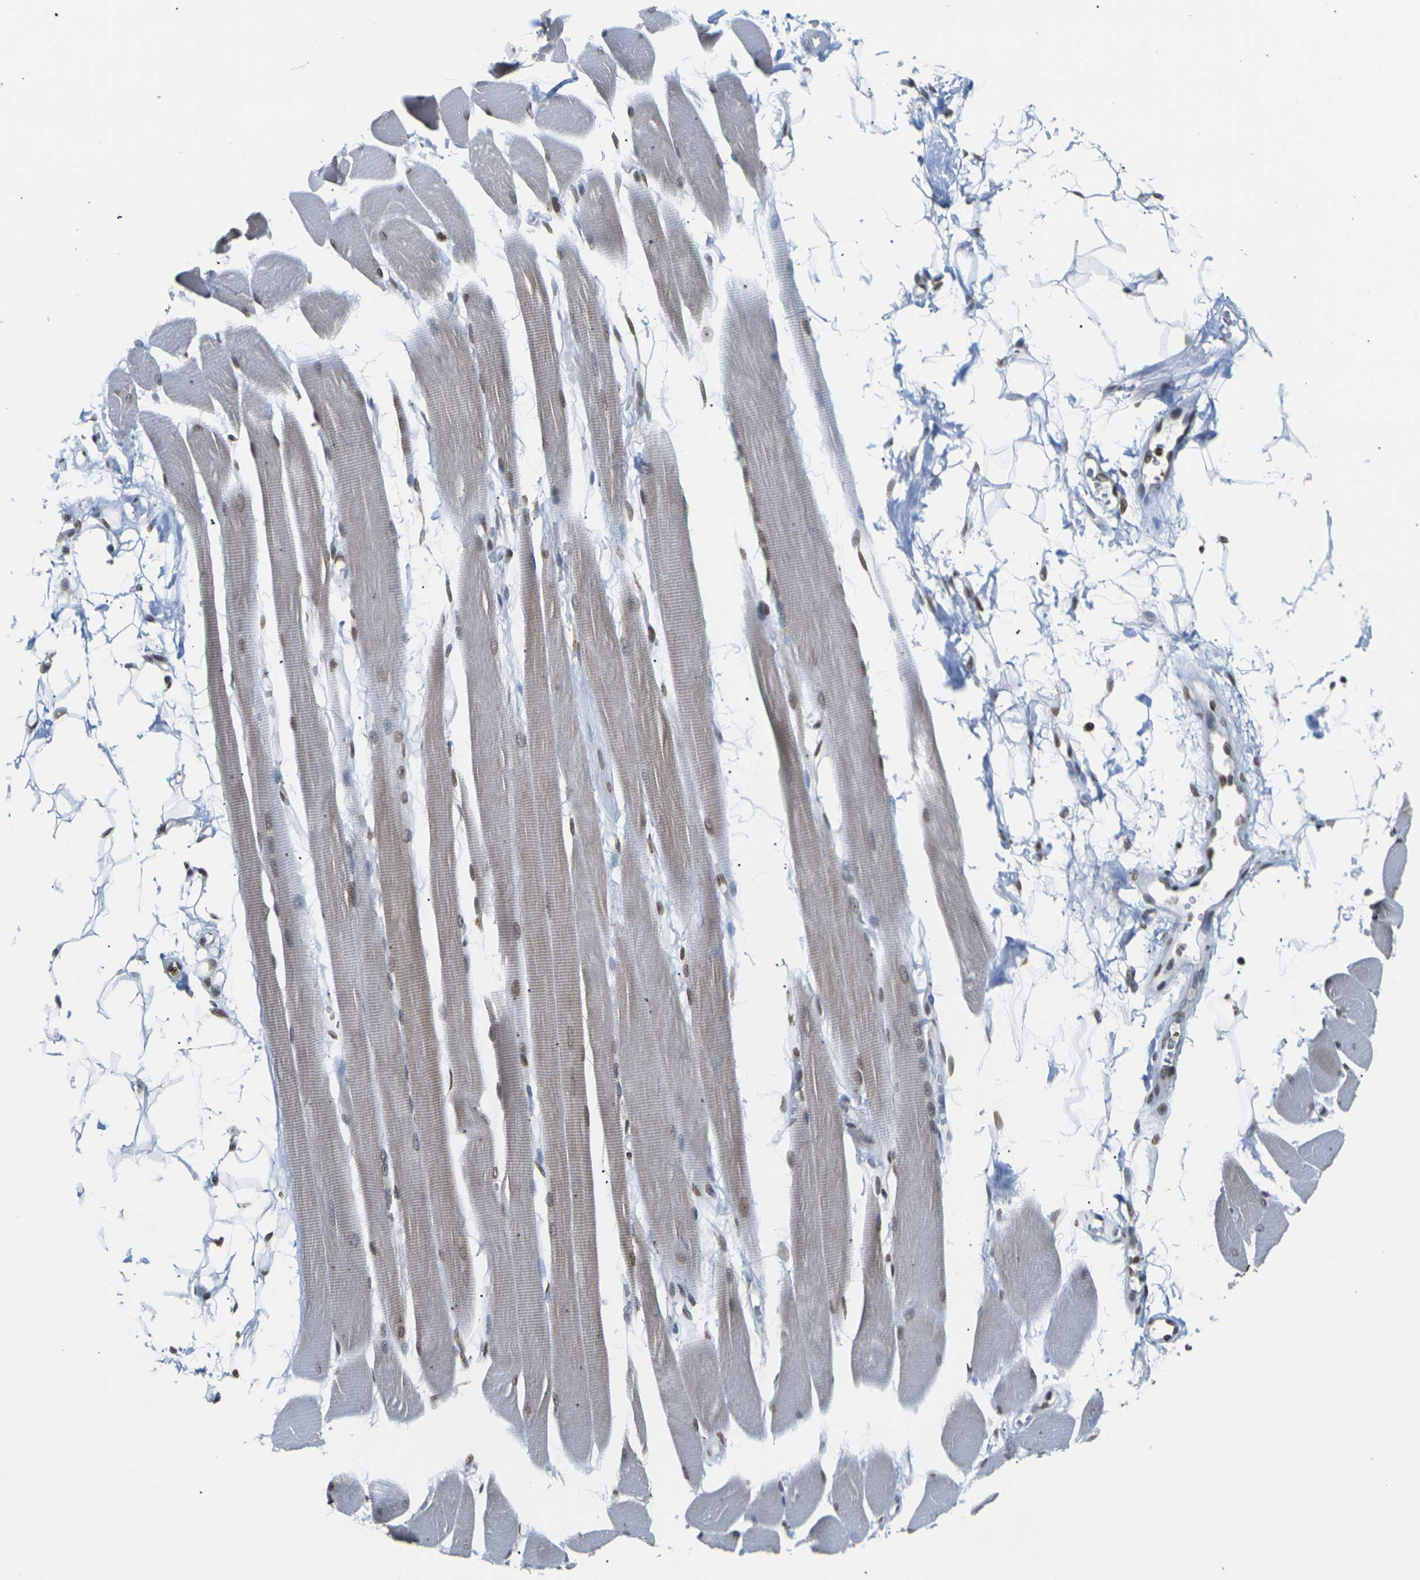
{"staining": {"intensity": "moderate", "quantity": ">75%", "location": "cytoplasmic/membranous,nuclear"}, "tissue": "skeletal muscle", "cell_type": "Myocytes", "image_type": "normal", "snomed": [{"axis": "morphology", "description": "Normal tissue, NOS"}, {"axis": "topography", "description": "Skeletal muscle"}, {"axis": "topography", "description": "Oral tissue"}, {"axis": "topography", "description": "Peripheral nerve tissue"}], "caption": "A brown stain labels moderate cytoplasmic/membranous,nuclear expression of a protein in myocytes of unremarkable human skeletal muscle. The staining was performed using DAB (3,3'-diaminobenzidine) to visualize the protein expression in brown, while the nuclei were stained in blue with hematoxylin (Magnification: 20x).", "gene": "ETV5", "patient": {"sex": "female", "age": 84}}